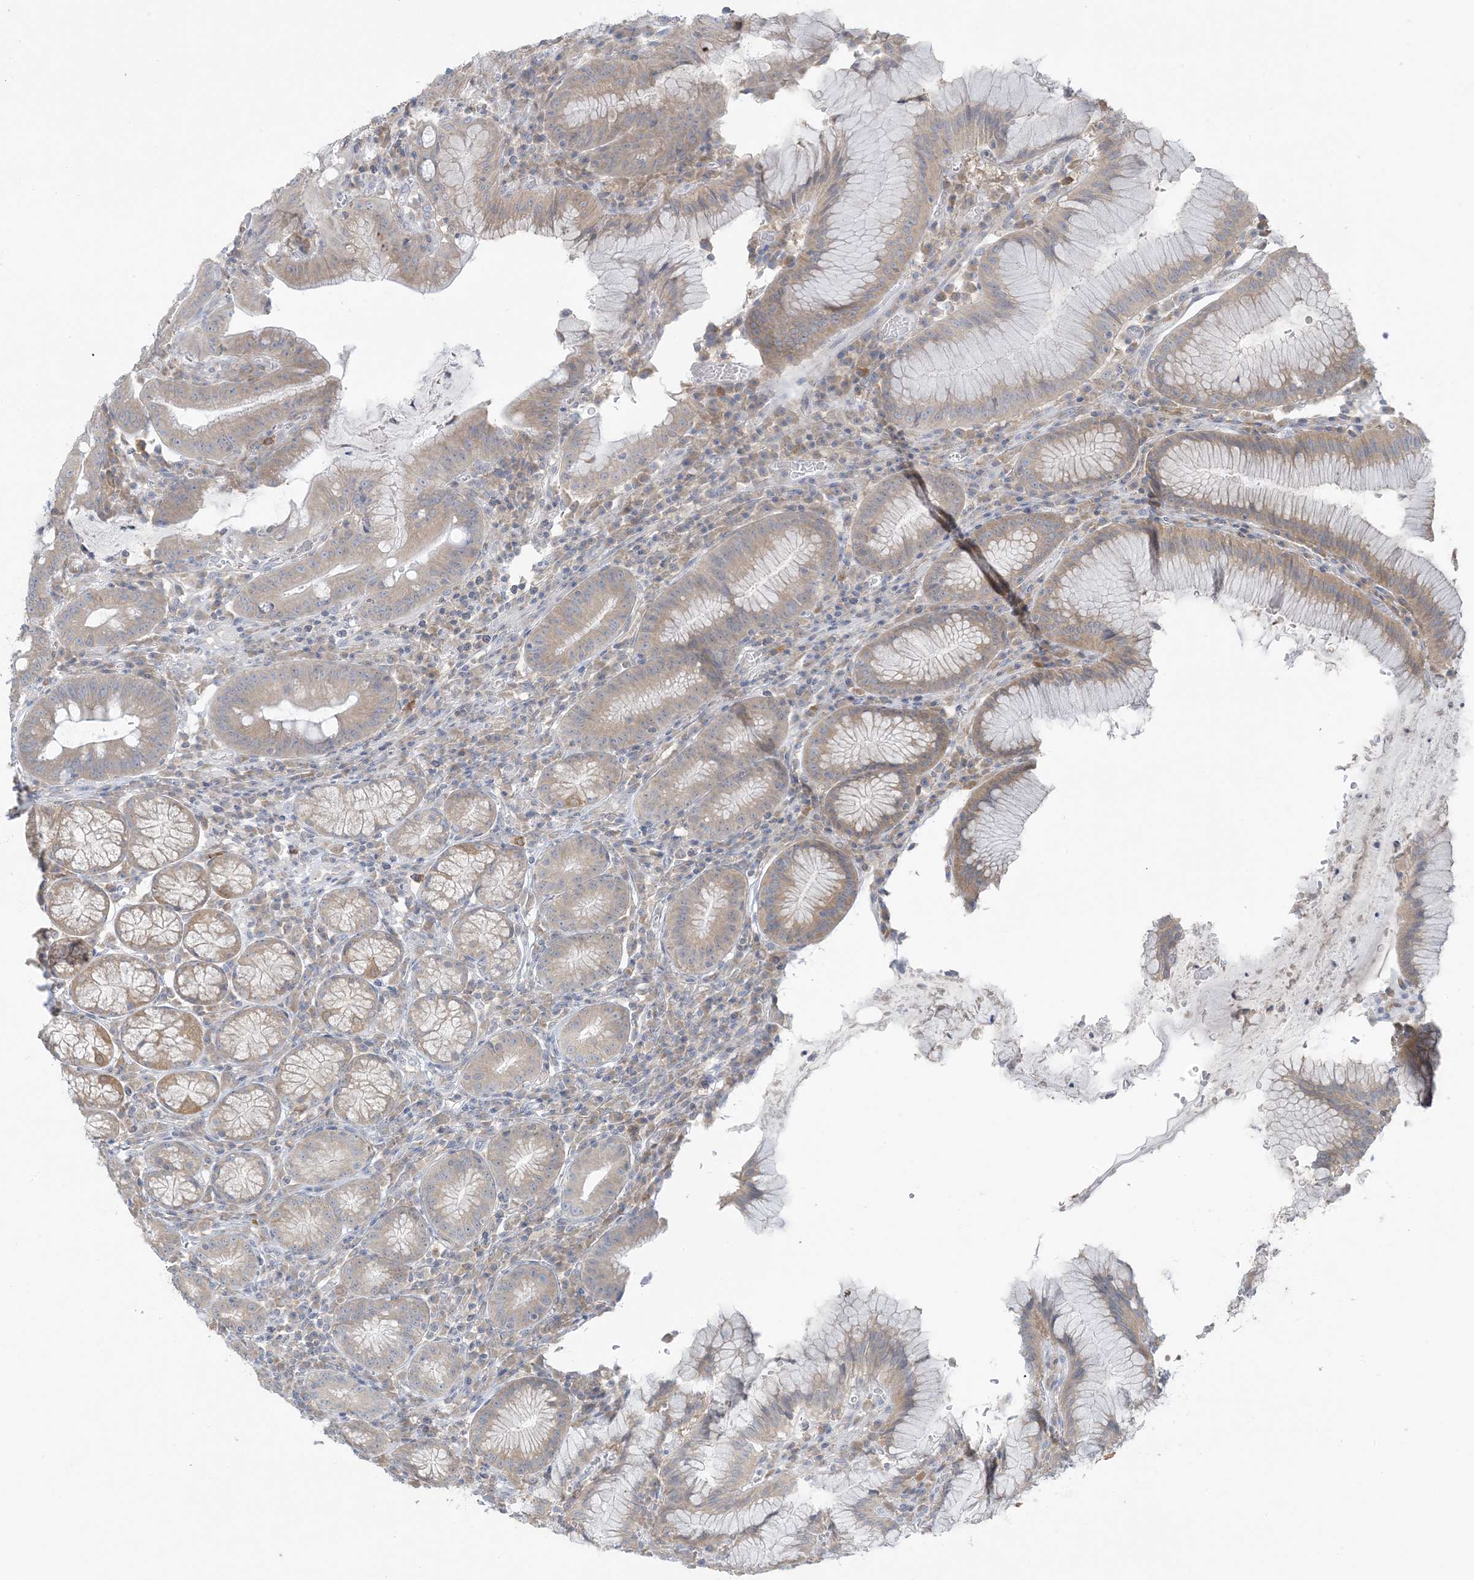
{"staining": {"intensity": "moderate", "quantity": ">75%", "location": "cytoplasmic/membranous"}, "tissue": "stomach", "cell_type": "Glandular cells", "image_type": "normal", "snomed": [{"axis": "morphology", "description": "Normal tissue, NOS"}, {"axis": "topography", "description": "Stomach"}], "caption": "The immunohistochemical stain labels moderate cytoplasmic/membranous staining in glandular cells of normal stomach. Immunohistochemistry (ihc) stains the protein in brown and the nuclei are stained blue.", "gene": "EEFSEC", "patient": {"sex": "male", "age": 55}}